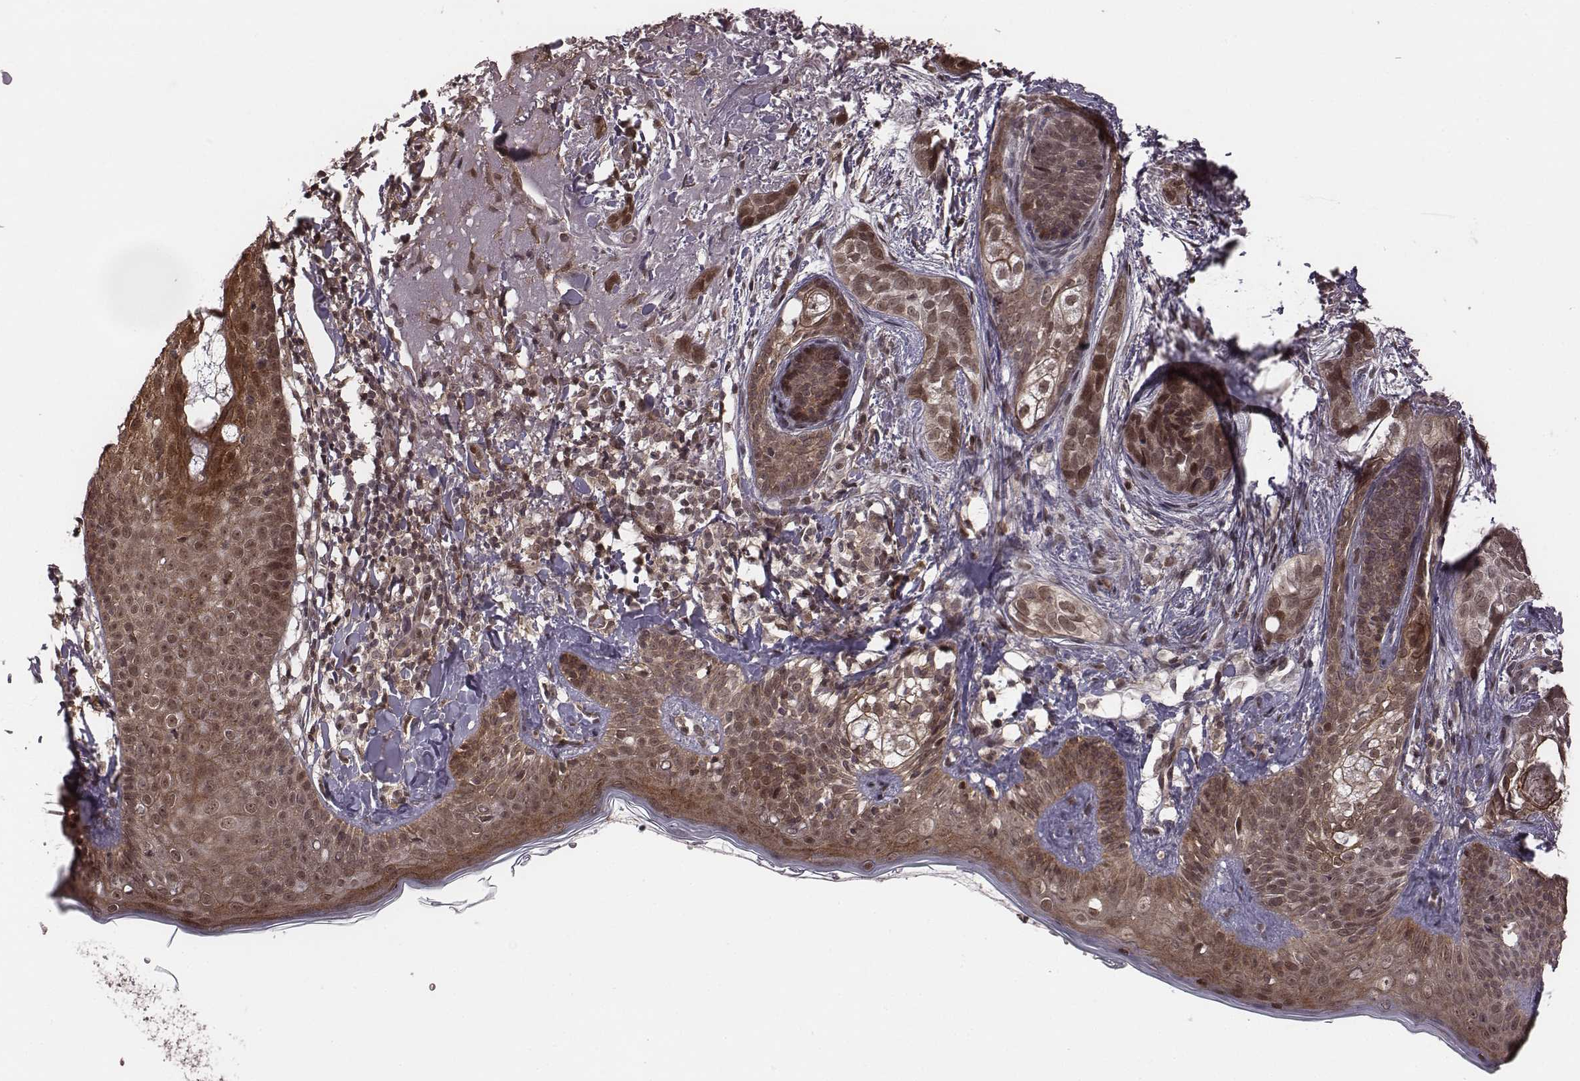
{"staining": {"intensity": "weak", "quantity": ">75%", "location": "cytoplasmic/membranous,nuclear"}, "tissue": "skin cancer", "cell_type": "Tumor cells", "image_type": "cancer", "snomed": [{"axis": "morphology", "description": "Basal cell carcinoma"}, {"axis": "topography", "description": "Skin"}], "caption": "DAB (3,3'-diaminobenzidine) immunohistochemical staining of skin basal cell carcinoma exhibits weak cytoplasmic/membranous and nuclear protein expression in about >75% of tumor cells.", "gene": "RPL3", "patient": {"sex": "male", "age": 87}}